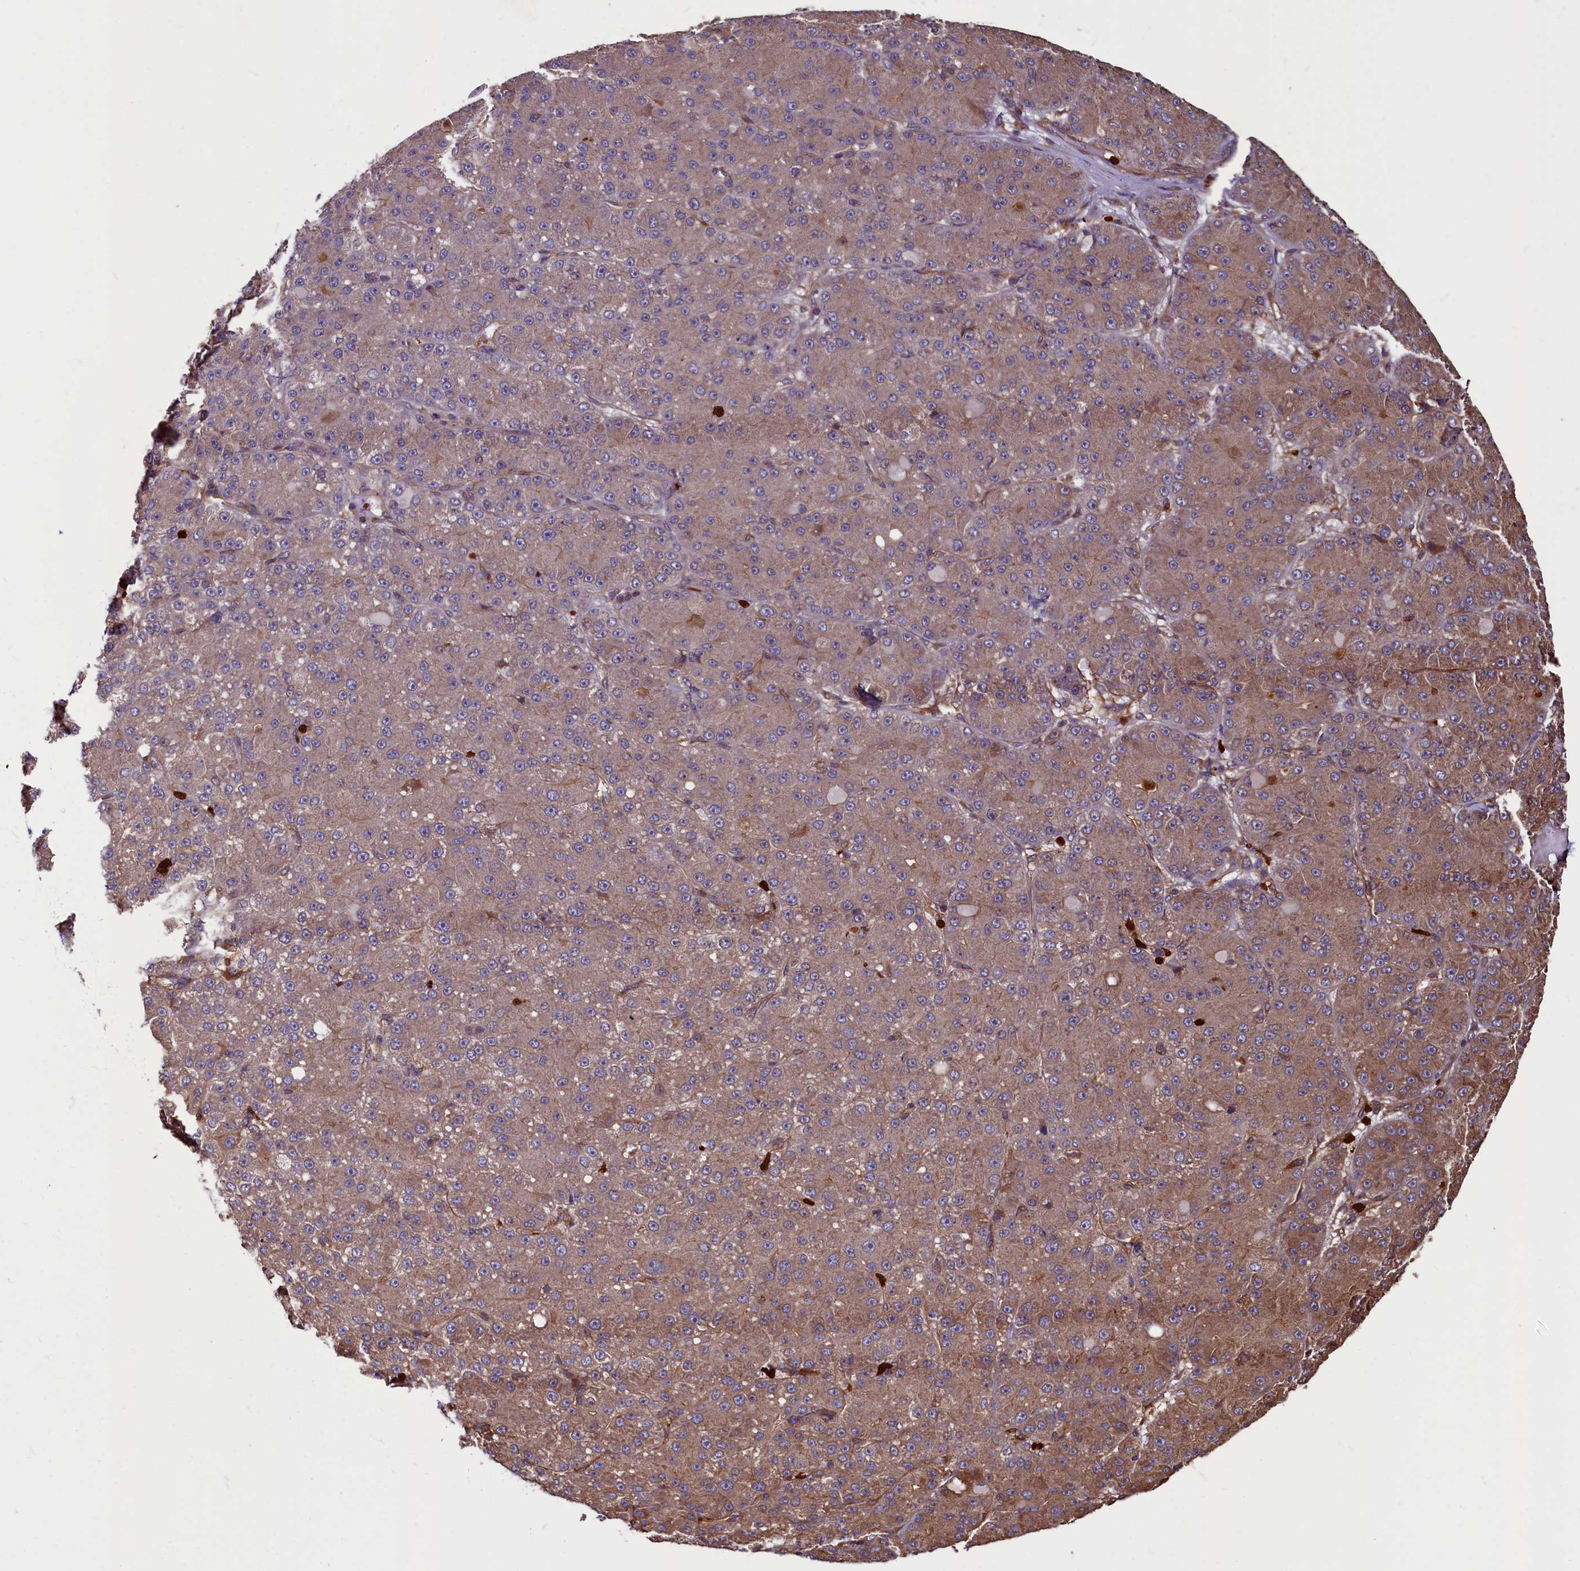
{"staining": {"intensity": "moderate", "quantity": ">75%", "location": "cytoplasmic/membranous"}, "tissue": "liver cancer", "cell_type": "Tumor cells", "image_type": "cancer", "snomed": [{"axis": "morphology", "description": "Carcinoma, Hepatocellular, NOS"}, {"axis": "topography", "description": "Liver"}], "caption": "This histopathology image displays IHC staining of human hepatocellular carcinoma (liver), with medium moderate cytoplasmic/membranous expression in about >75% of tumor cells.", "gene": "CCDC102B", "patient": {"sex": "male", "age": 67}}